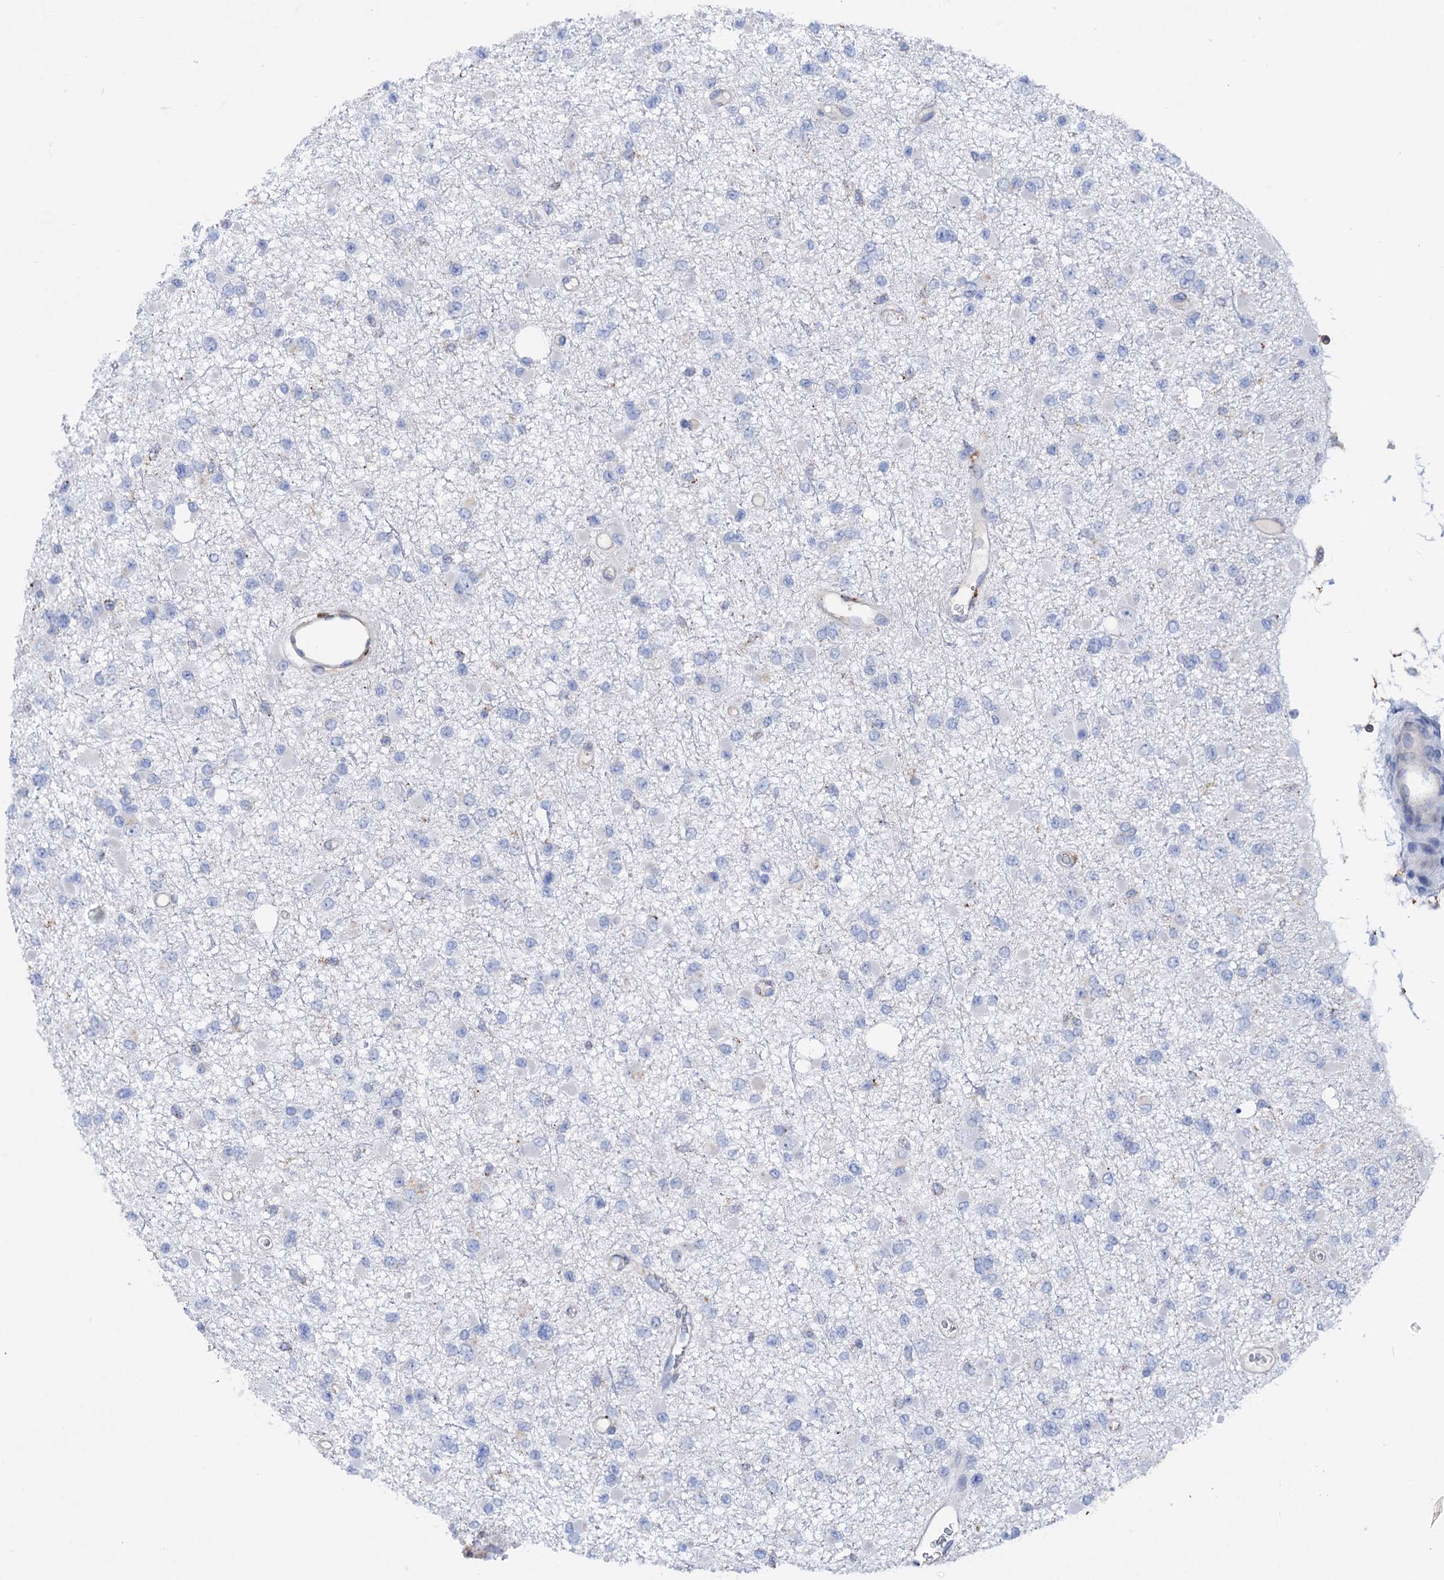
{"staining": {"intensity": "negative", "quantity": "none", "location": "none"}, "tissue": "glioma", "cell_type": "Tumor cells", "image_type": "cancer", "snomed": [{"axis": "morphology", "description": "Glioma, malignant, Low grade"}, {"axis": "topography", "description": "Brain"}], "caption": "IHC of low-grade glioma (malignant) reveals no expression in tumor cells.", "gene": "SCPEP1", "patient": {"sex": "female", "age": 22}}